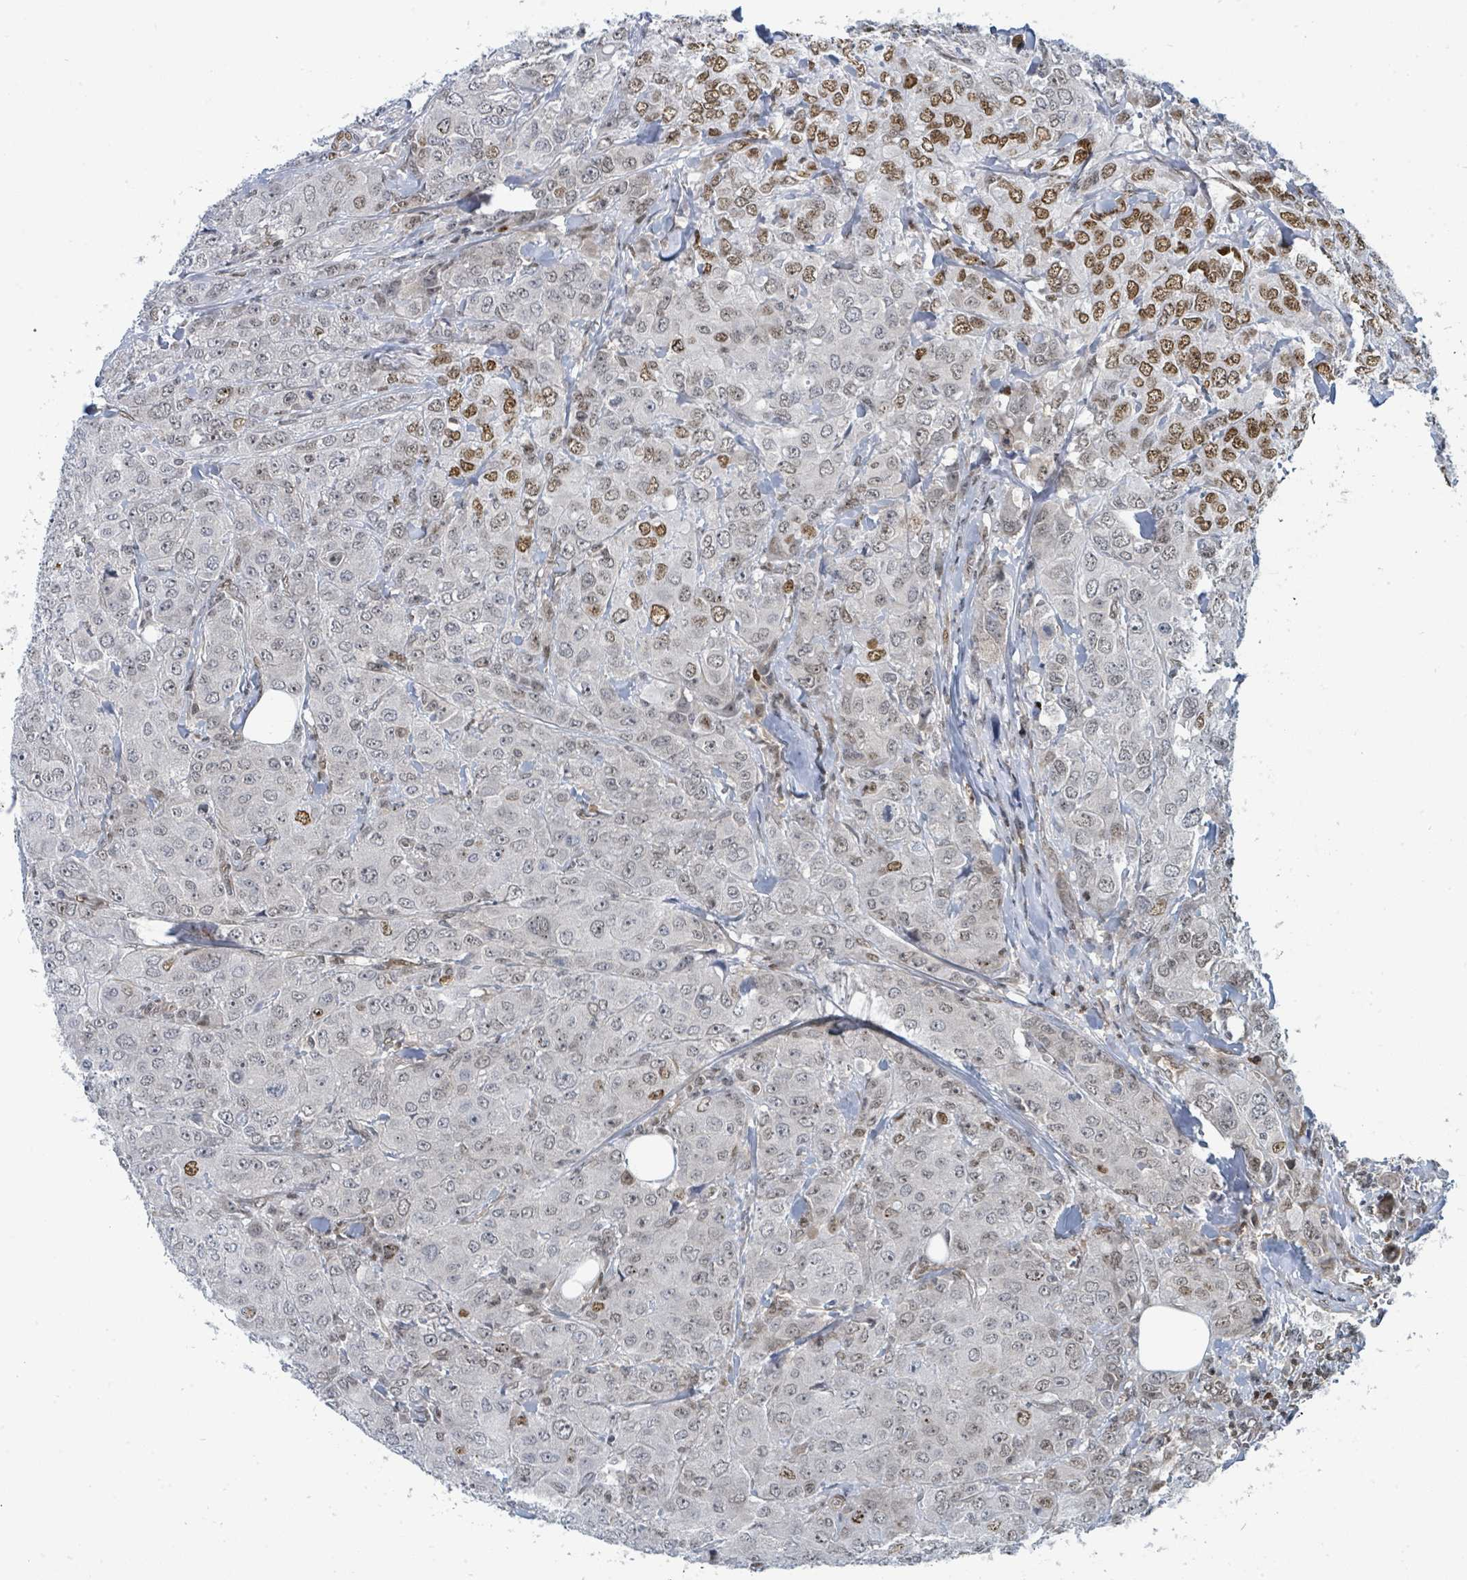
{"staining": {"intensity": "moderate", "quantity": "25%-75%", "location": "nuclear"}, "tissue": "breast cancer", "cell_type": "Tumor cells", "image_type": "cancer", "snomed": [{"axis": "morphology", "description": "Duct carcinoma"}, {"axis": "topography", "description": "Breast"}], "caption": "Approximately 25%-75% of tumor cells in breast invasive ductal carcinoma show moderate nuclear protein staining as visualized by brown immunohistochemical staining.", "gene": "SUMO4", "patient": {"sex": "female", "age": 43}}